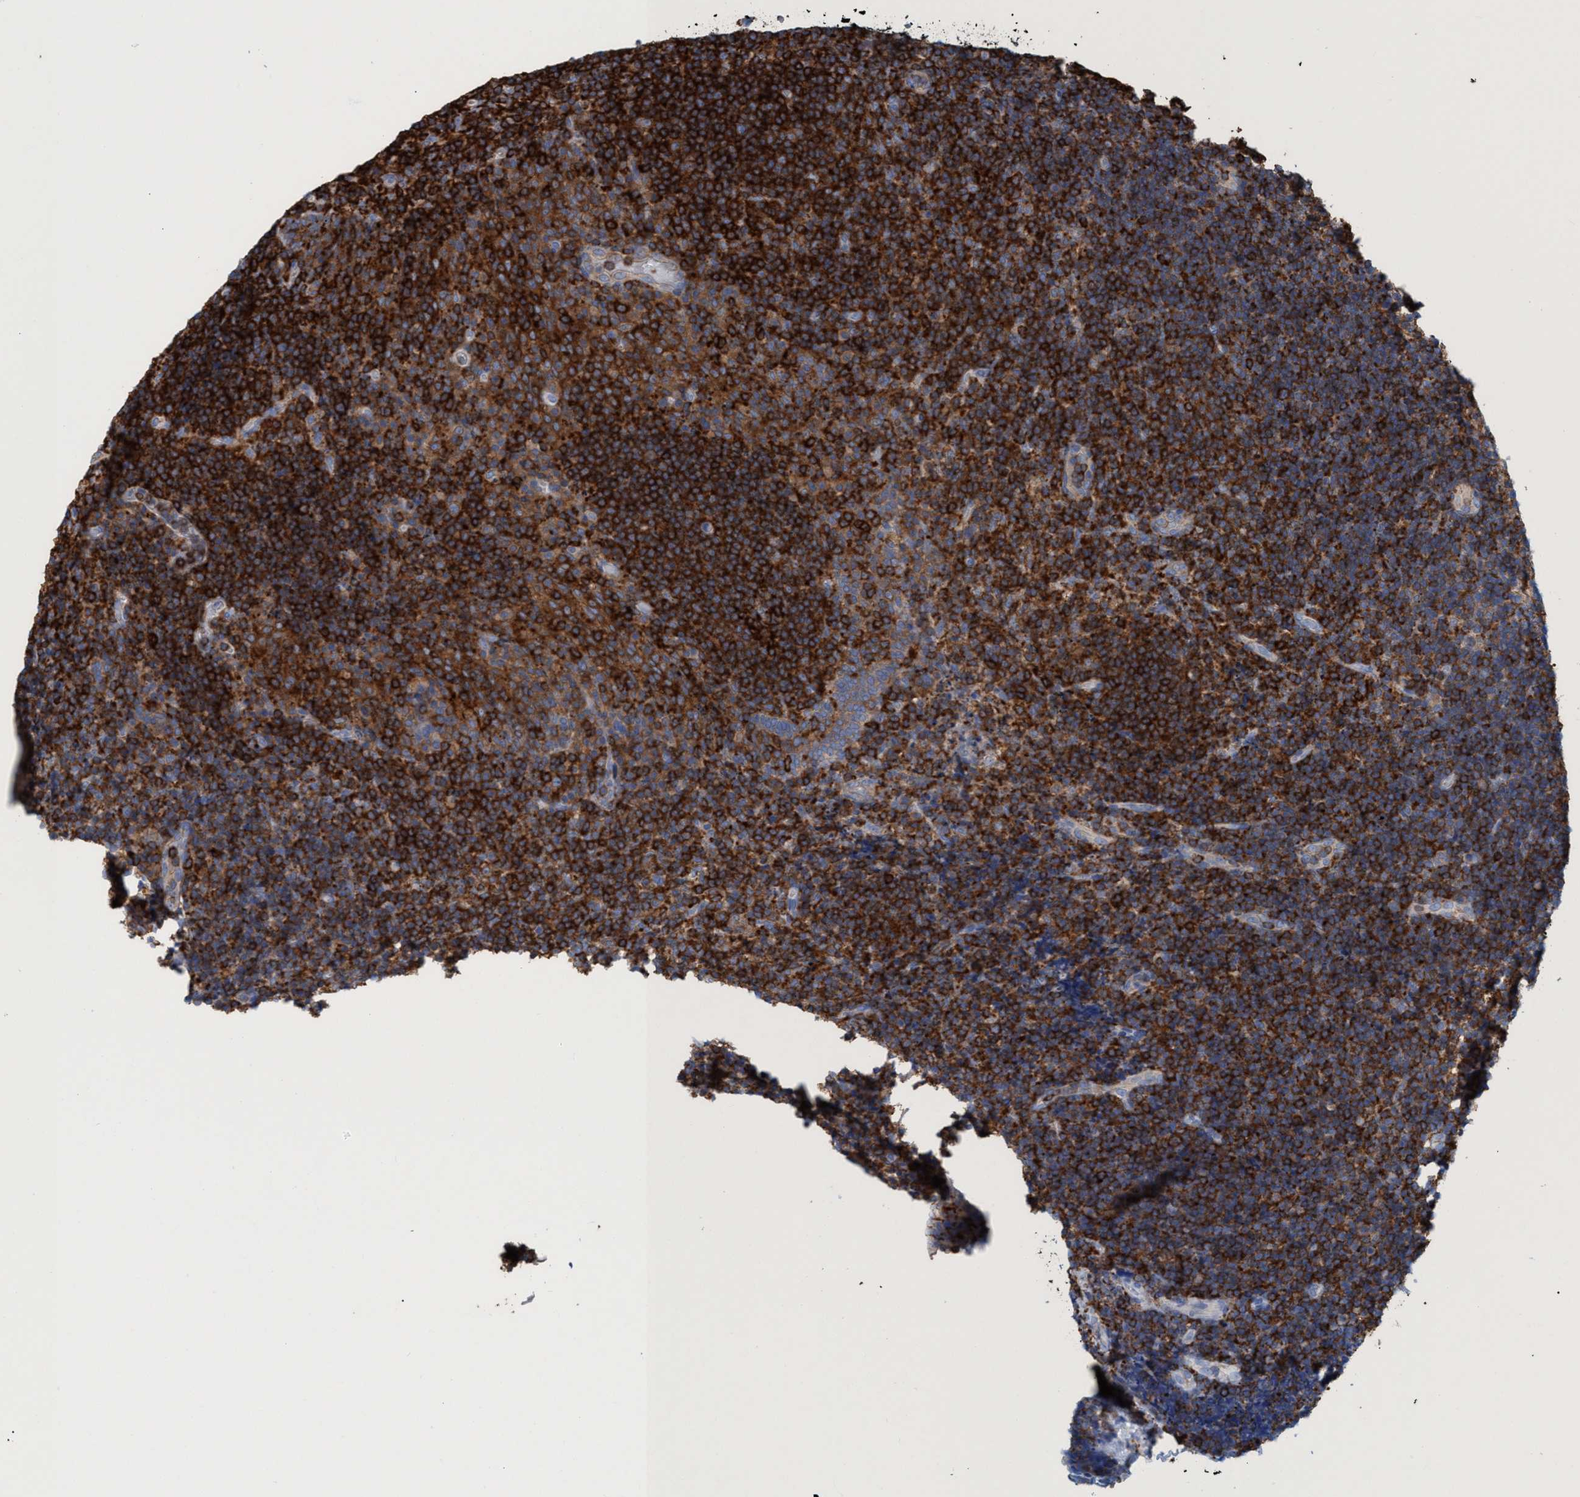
{"staining": {"intensity": "strong", "quantity": "25%-75%", "location": "cytoplasmic/membranous"}, "tissue": "lymphoma", "cell_type": "Tumor cells", "image_type": "cancer", "snomed": [{"axis": "morphology", "description": "Malignant lymphoma, non-Hodgkin's type, High grade"}, {"axis": "topography", "description": "Tonsil"}], "caption": "Malignant lymphoma, non-Hodgkin's type (high-grade) stained with a brown dye shows strong cytoplasmic/membranous positive staining in approximately 25%-75% of tumor cells.", "gene": "EZR", "patient": {"sex": "female", "age": 36}}